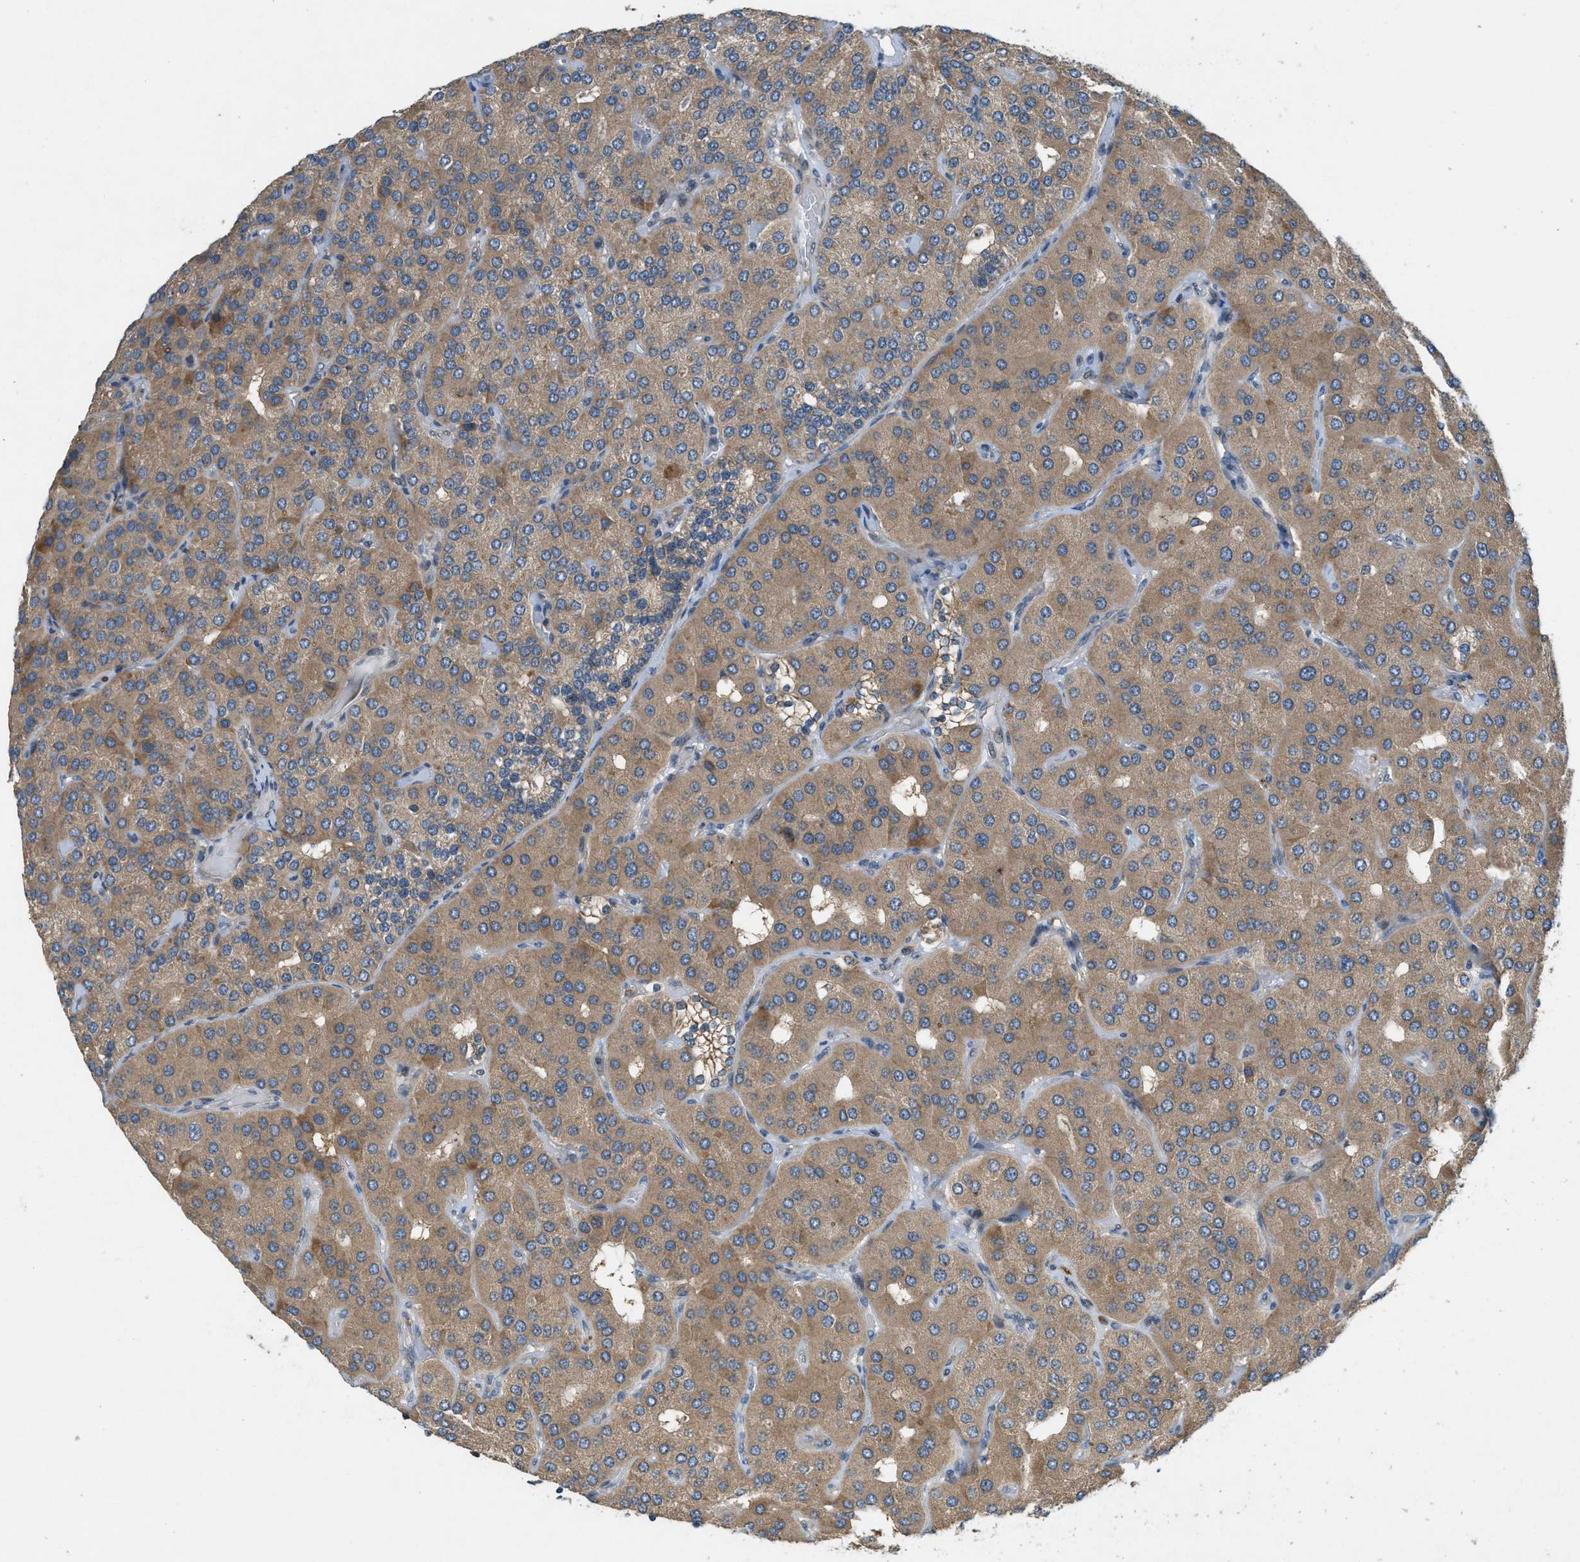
{"staining": {"intensity": "moderate", "quantity": ">75%", "location": "cytoplasmic/membranous"}, "tissue": "parathyroid gland", "cell_type": "Glandular cells", "image_type": "normal", "snomed": [{"axis": "morphology", "description": "Normal tissue, NOS"}, {"axis": "morphology", "description": "Adenoma, NOS"}, {"axis": "topography", "description": "Parathyroid gland"}], "caption": "Immunohistochemistry histopathology image of unremarkable parathyroid gland stained for a protein (brown), which shows medium levels of moderate cytoplasmic/membranous staining in approximately >75% of glandular cells.", "gene": "ADCY6", "patient": {"sex": "female", "age": 86}}